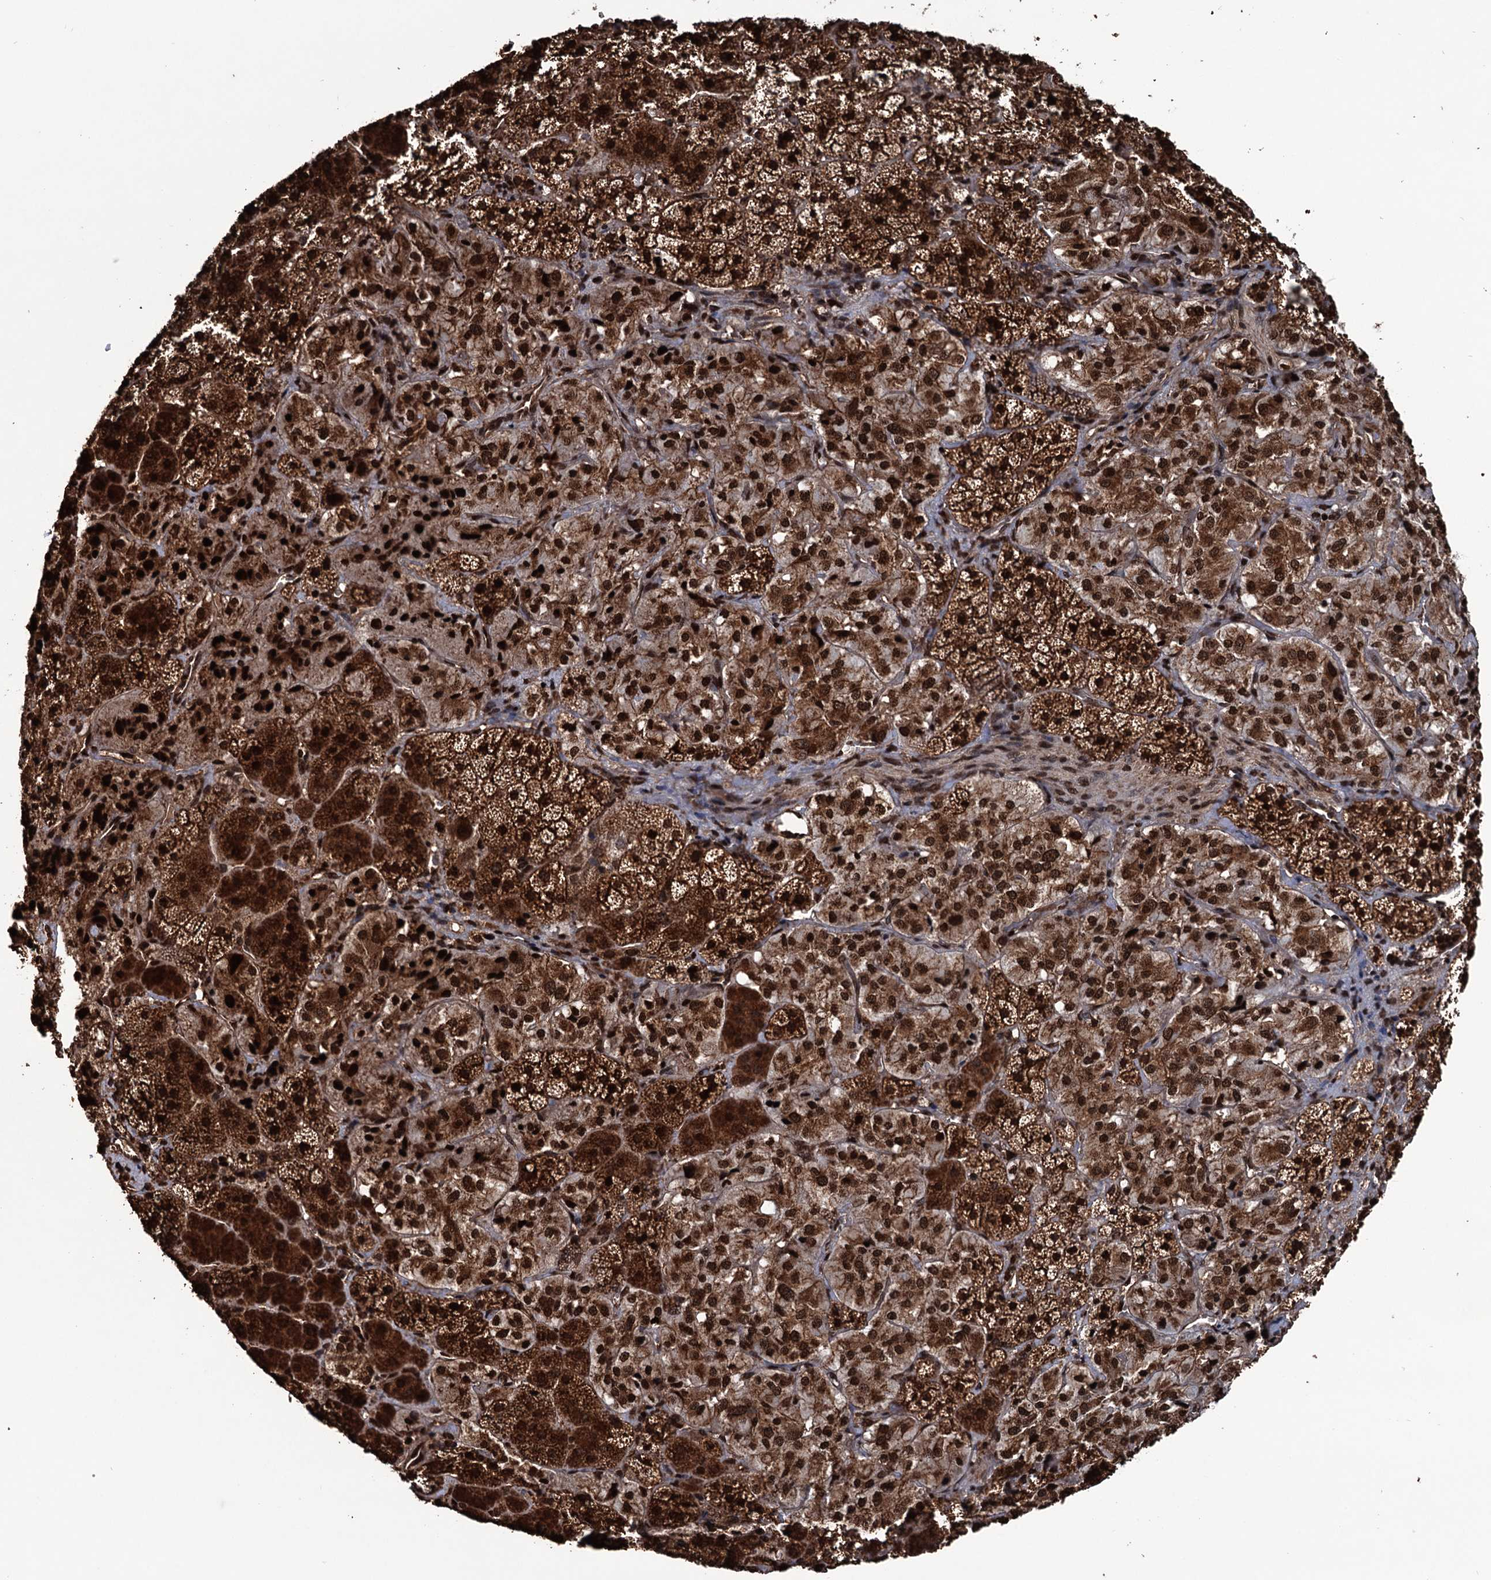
{"staining": {"intensity": "strong", "quantity": ">75%", "location": "cytoplasmic/membranous,nuclear"}, "tissue": "adrenal gland", "cell_type": "Glandular cells", "image_type": "normal", "snomed": [{"axis": "morphology", "description": "Normal tissue, NOS"}, {"axis": "topography", "description": "Adrenal gland"}], "caption": "Strong cytoplasmic/membranous,nuclear staining for a protein is identified in approximately >75% of glandular cells of benign adrenal gland using IHC.", "gene": "EYA4", "patient": {"sex": "female", "age": 44}}